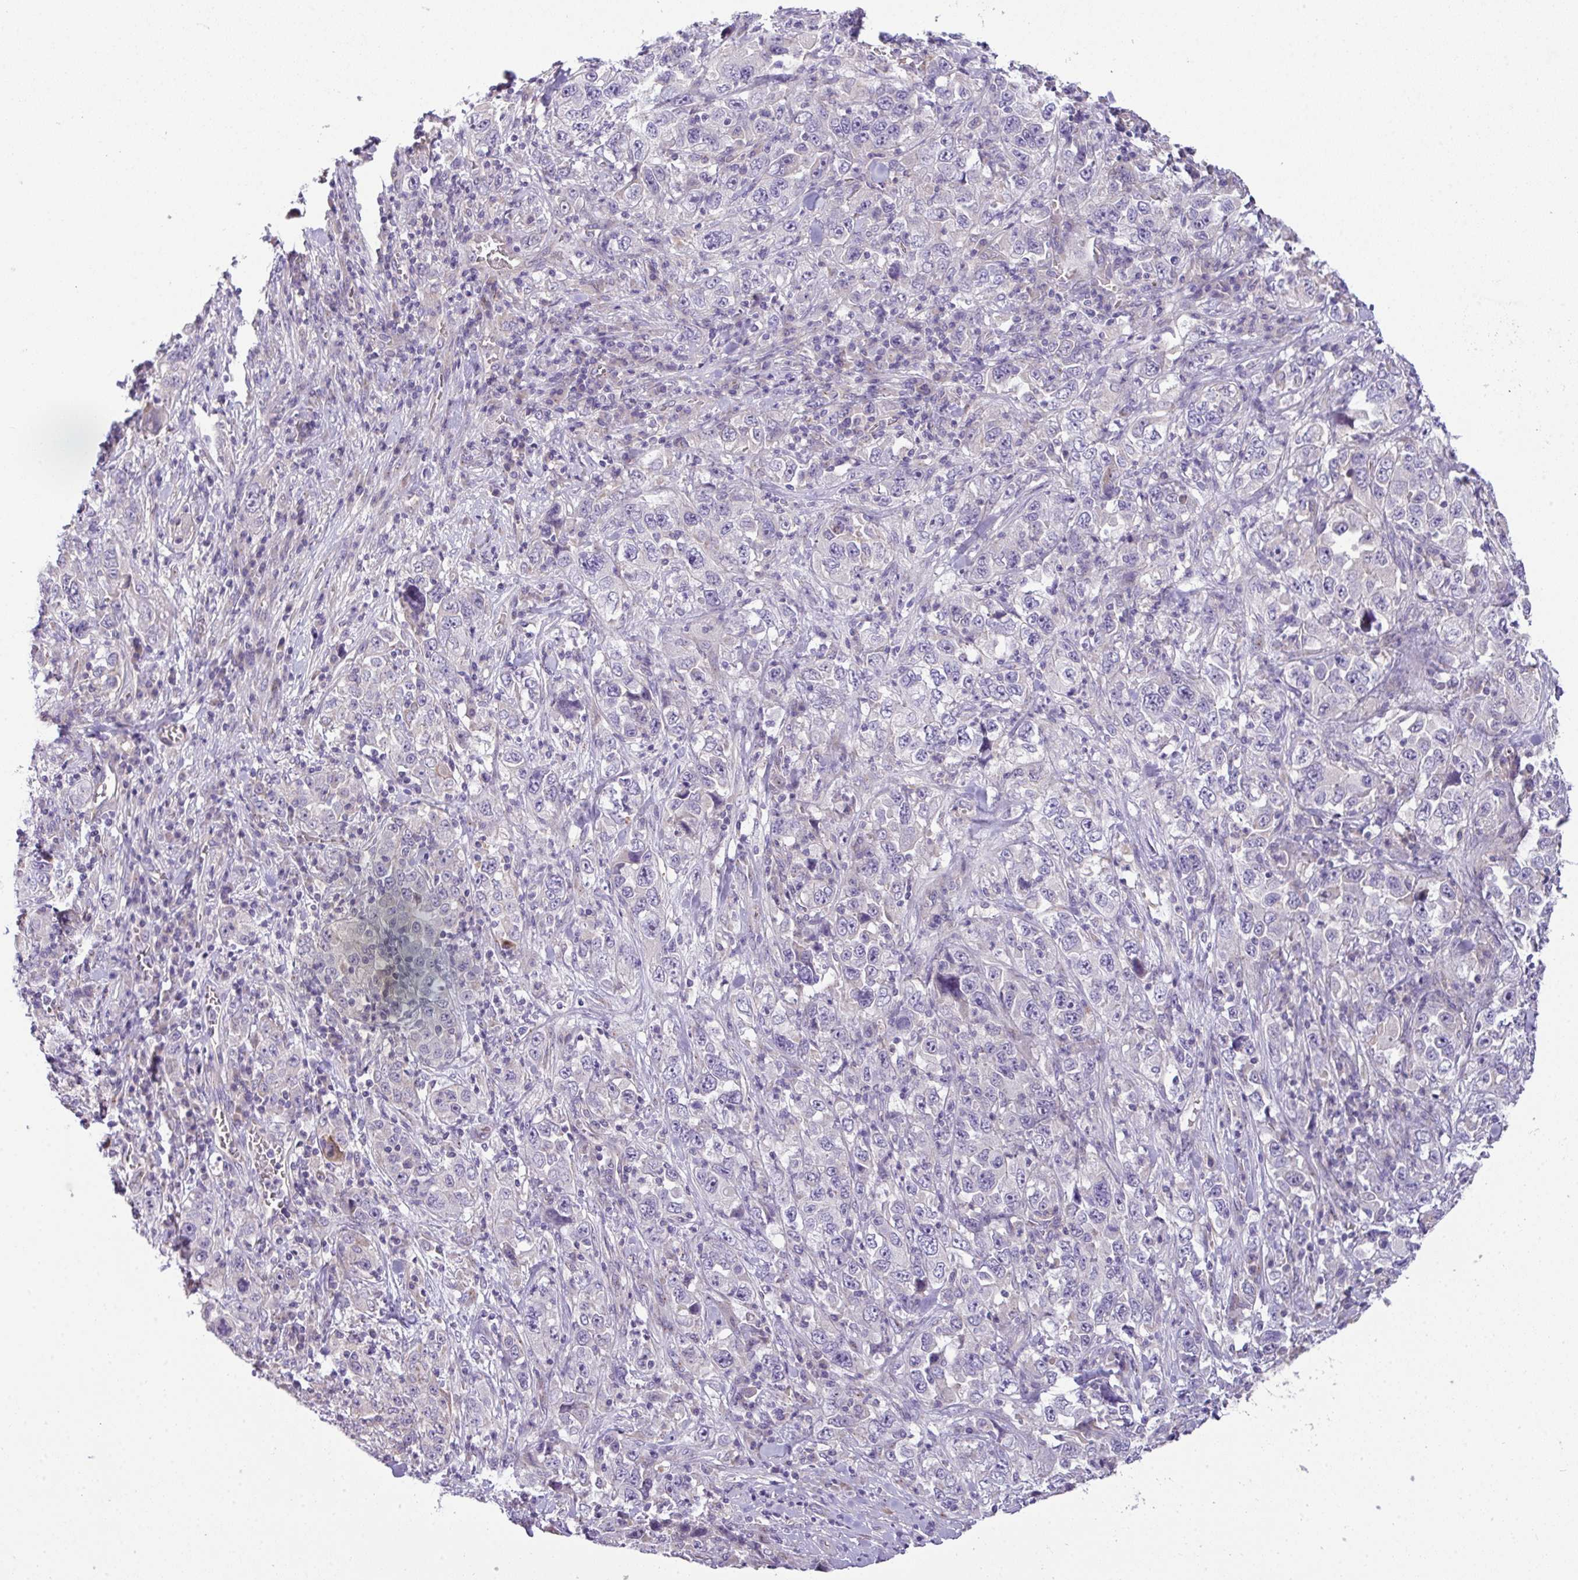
{"staining": {"intensity": "negative", "quantity": "none", "location": "none"}, "tissue": "stomach cancer", "cell_type": "Tumor cells", "image_type": "cancer", "snomed": [{"axis": "morphology", "description": "Normal tissue, NOS"}, {"axis": "morphology", "description": "Adenocarcinoma, NOS"}, {"axis": "topography", "description": "Stomach, upper"}, {"axis": "topography", "description": "Stomach"}], "caption": "A histopathology image of human stomach cancer (adenocarcinoma) is negative for staining in tumor cells.", "gene": "PIK3R5", "patient": {"sex": "male", "age": 59}}